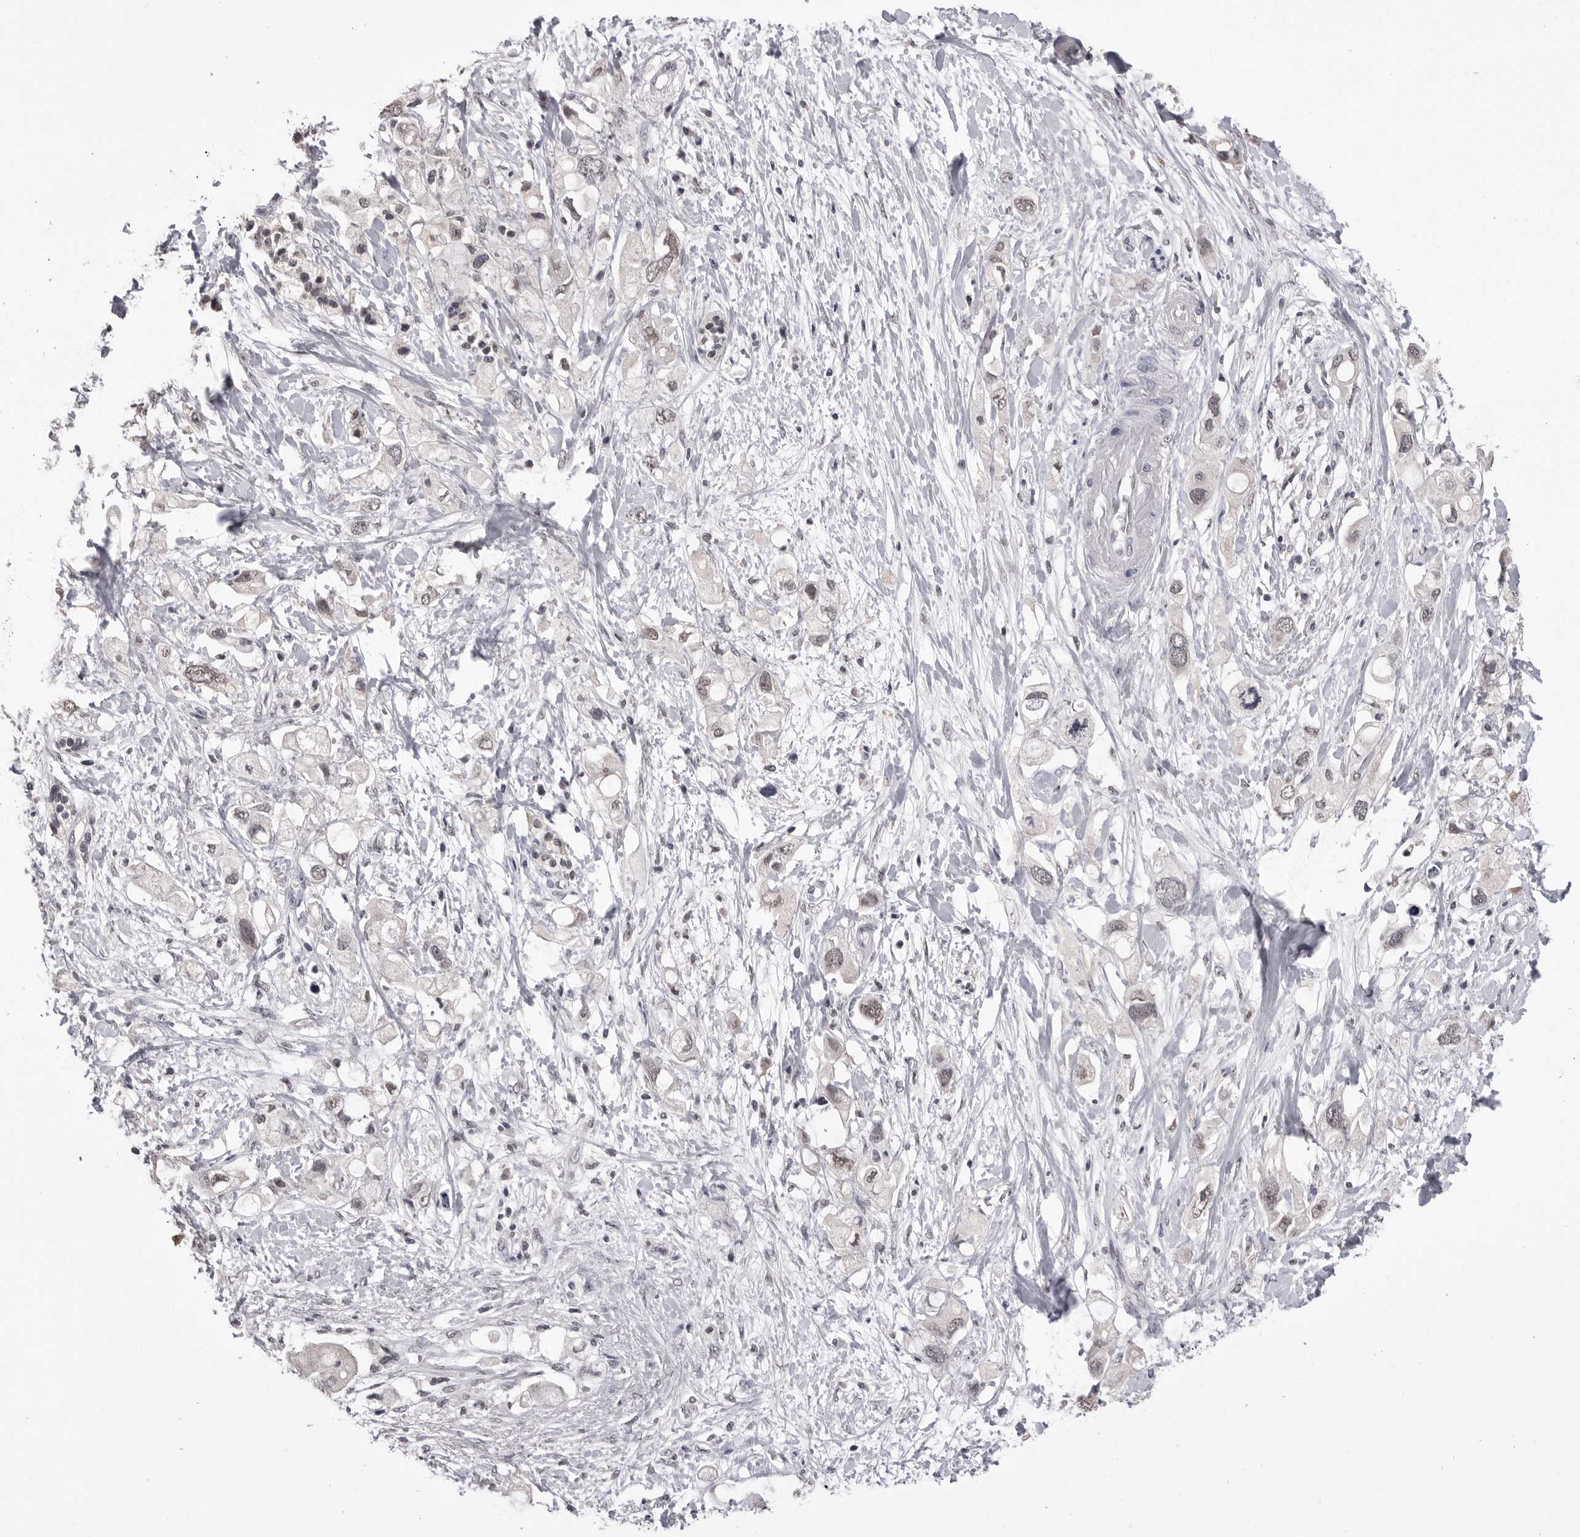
{"staining": {"intensity": "weak", "quantity": ">75%", "location": "nuclear"}, "tissue": "pancreatic cancer", "cell_type": "Tumor cells", "image_type": "cancer", "snomed": [{"axis": "morphology", "description": "Adenocarcinoma, NOS"}, {"axis": "topography", "description": "Pancreas"}], "caption": "Adenocarcinoma (pancreatic) stained with a protein marker exhibits weak staining in tumor cells.", "gene": "DLG2", "patient": {"sex": "female", "age": 56}}